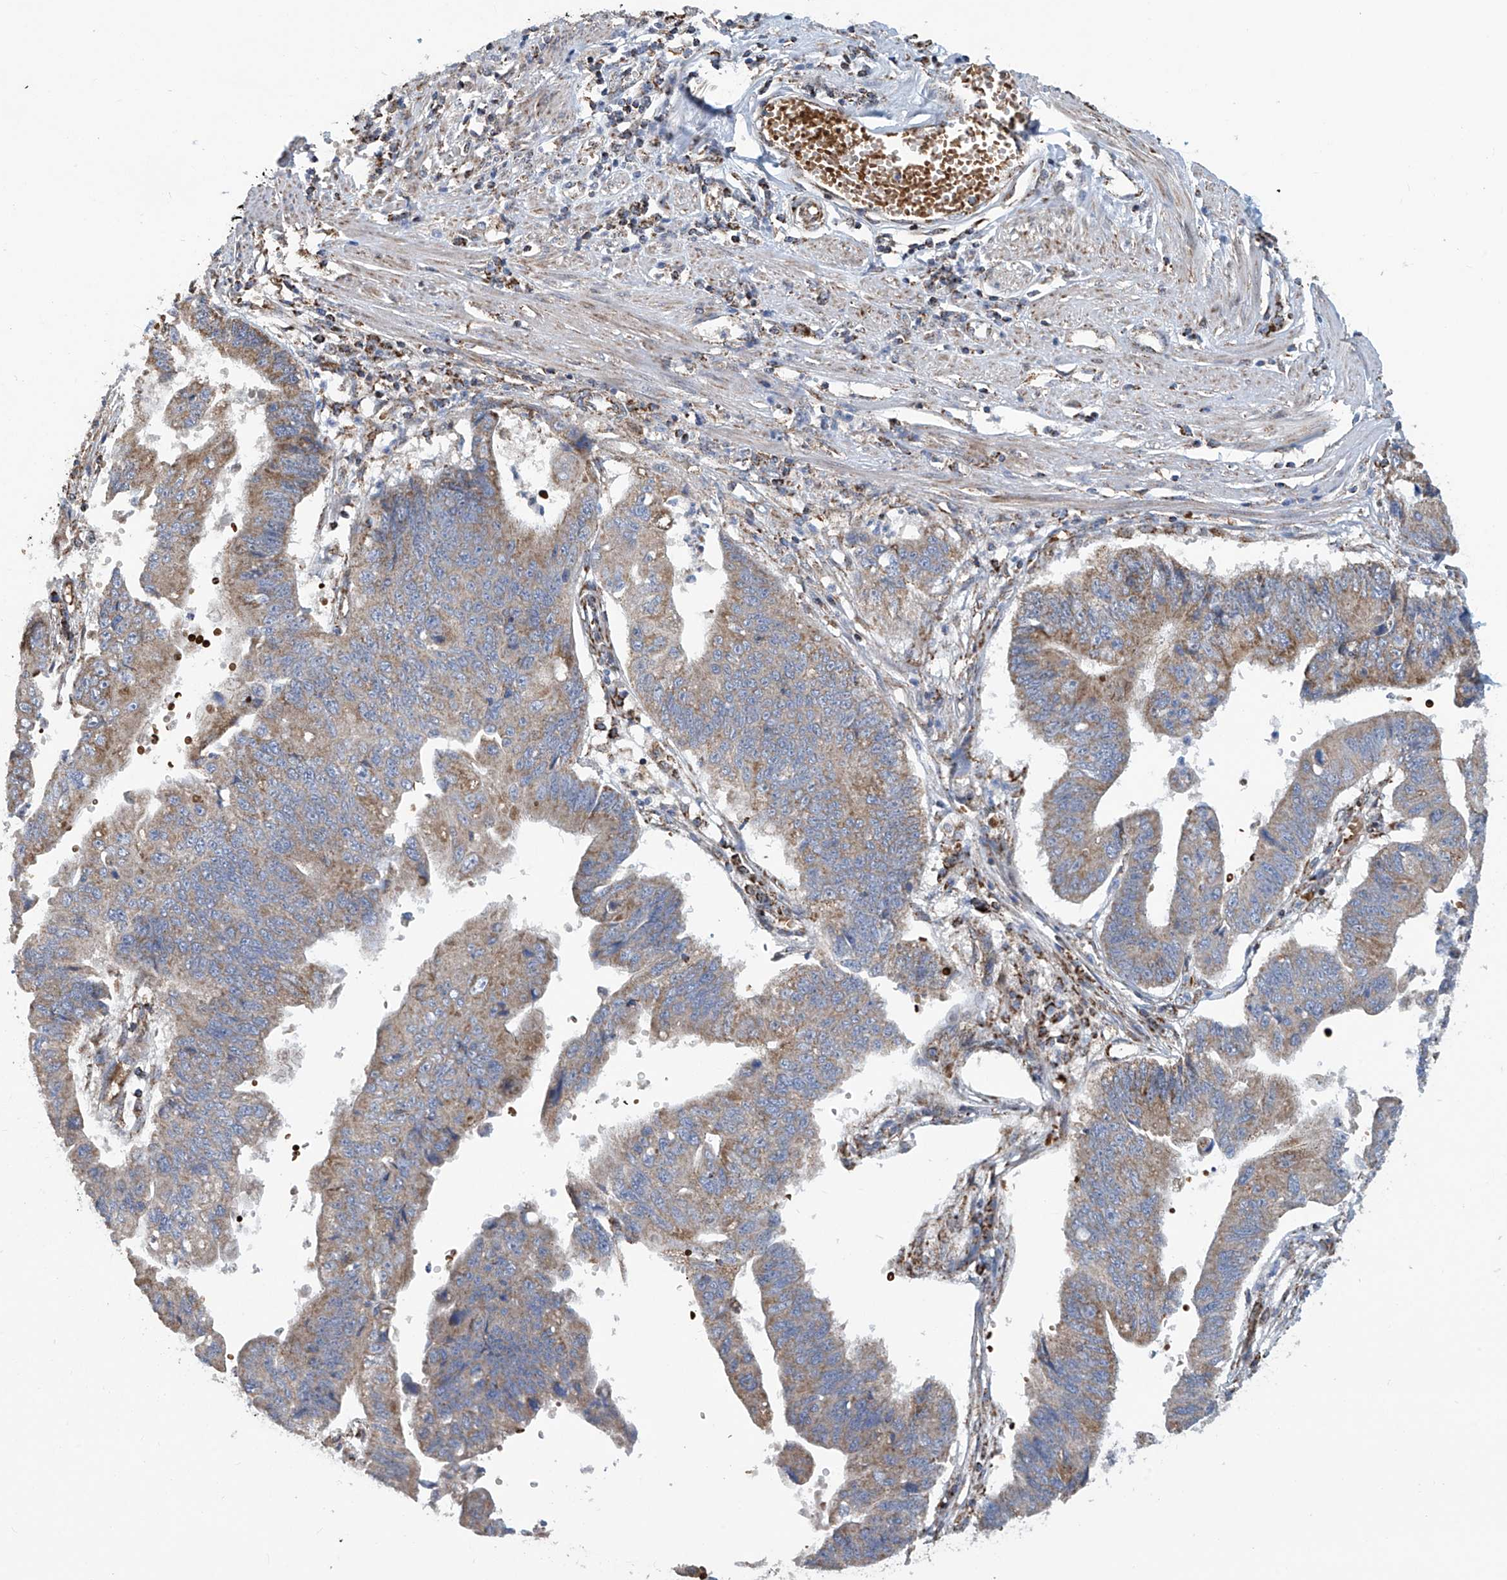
{"staining": {"intensity": "moderate", "quantity": "25%-75%", "location": "cytoplasmic/membranous"}, "tissue": "stomach cancer", "cell_type": "Tumor cells", "image_type": "cancer", "snomed": [{"axis": "morphology", "description": "Adenocarcinoma, NOS"}, {"axis": "topography", "description": "Stomach"}], "caption": "Moderate cytoplasmic/membranous staining for a protein is appreciated in about 25%-75% of tumor cells of stomach cancer (adenocarcinoma) using immunohistochemistry (IHC).", "gene": "COMMD1", "patient": {"sex": "male", "age": 59}}